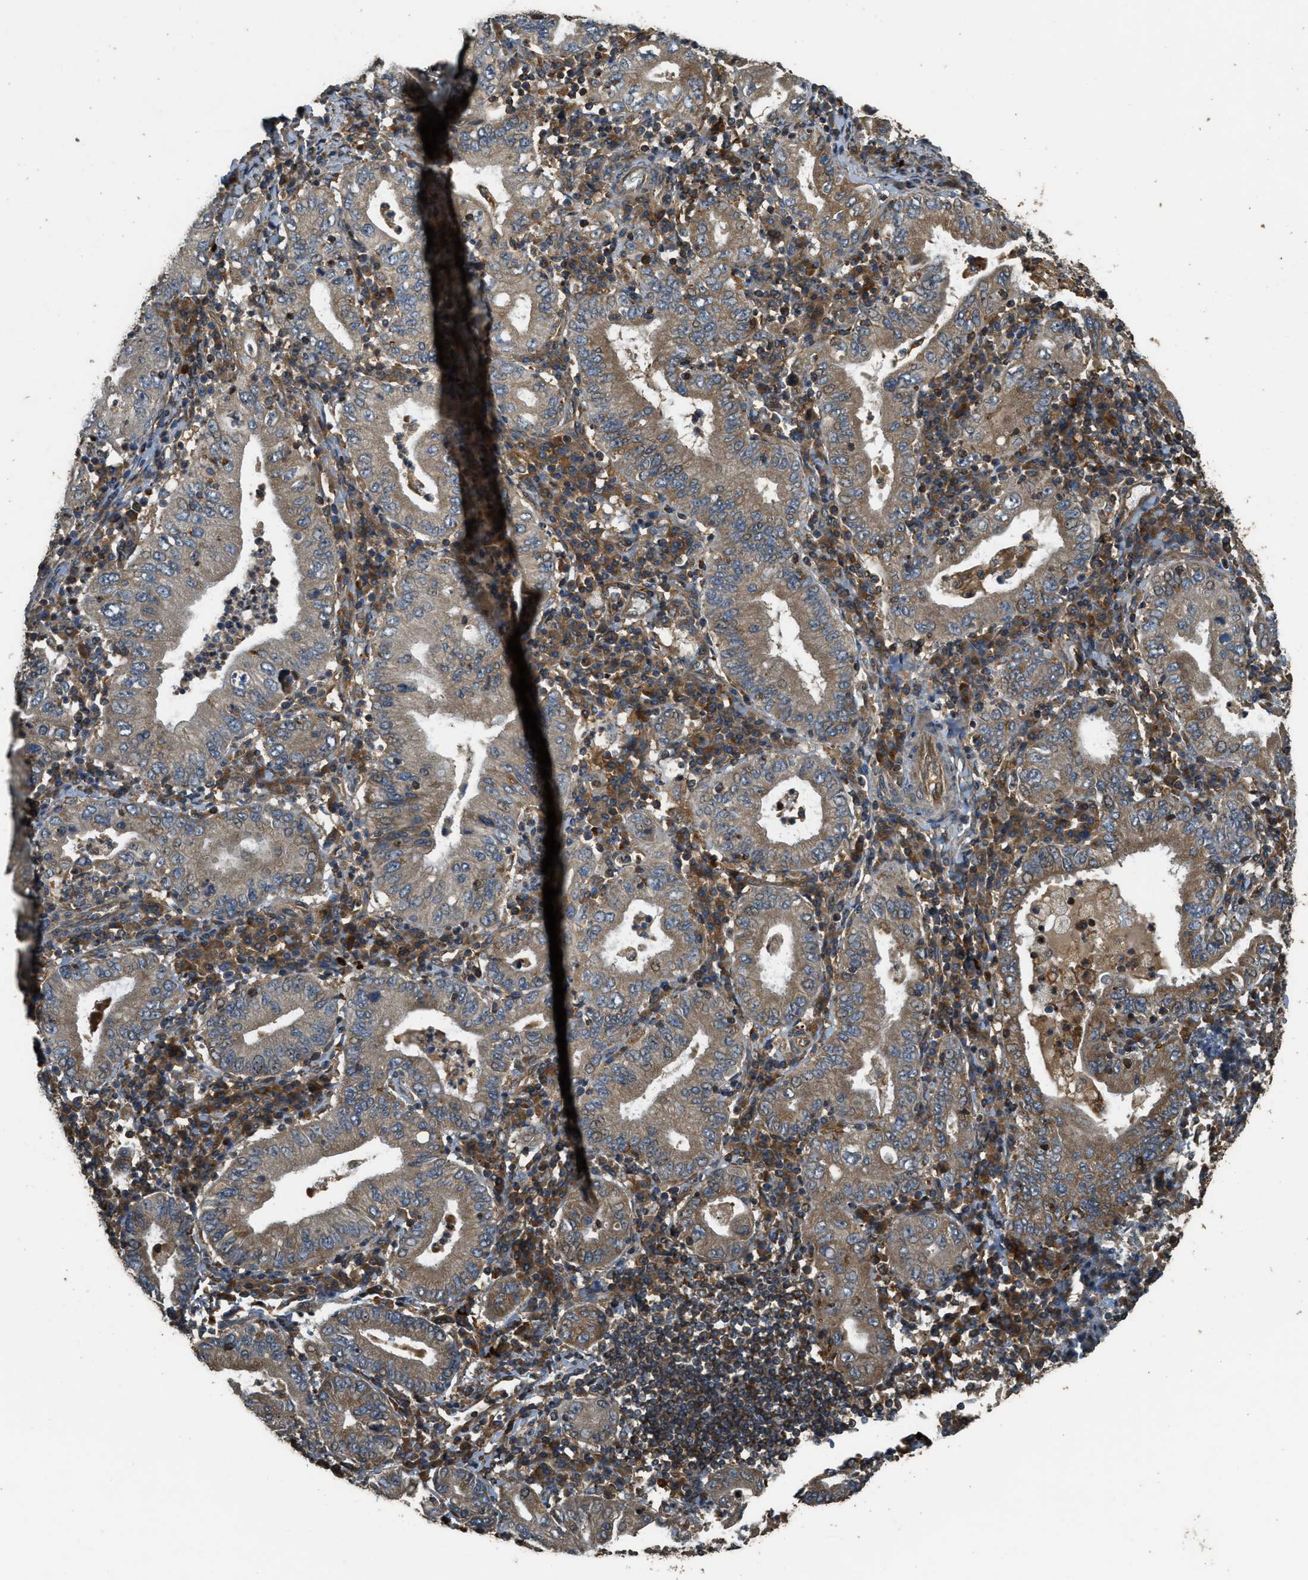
{"staining": {"intensity": "moderate", "quantity": ">75%", "location": "cytoplasmic/membranous"}, "tissue": "stomach cancer", "cell_type": "Tumor cells", "image_type": "cancer", "snomed": [{"axis": "morphology", "description": "Normal tissue, NOS"}, {"axis": "morphology", "description": "Adenocarcinoma, NOS"}, {"axis": "topography", "description": "Esophagus"}, {"axis": "topography", "description": "Stomach, upper"}, {"axis": "topography", "description": "Peripheral nerve tissue"}], "caption": "Immunohistochemical staining of human stomach cancer (adenocarcinoma) shows medium levels of moderate cytoplasmic/membranous expression in about >75% of tumor cells.", "gene": "PPP6R3", "patient": {"sex": "male", "age": 62}}